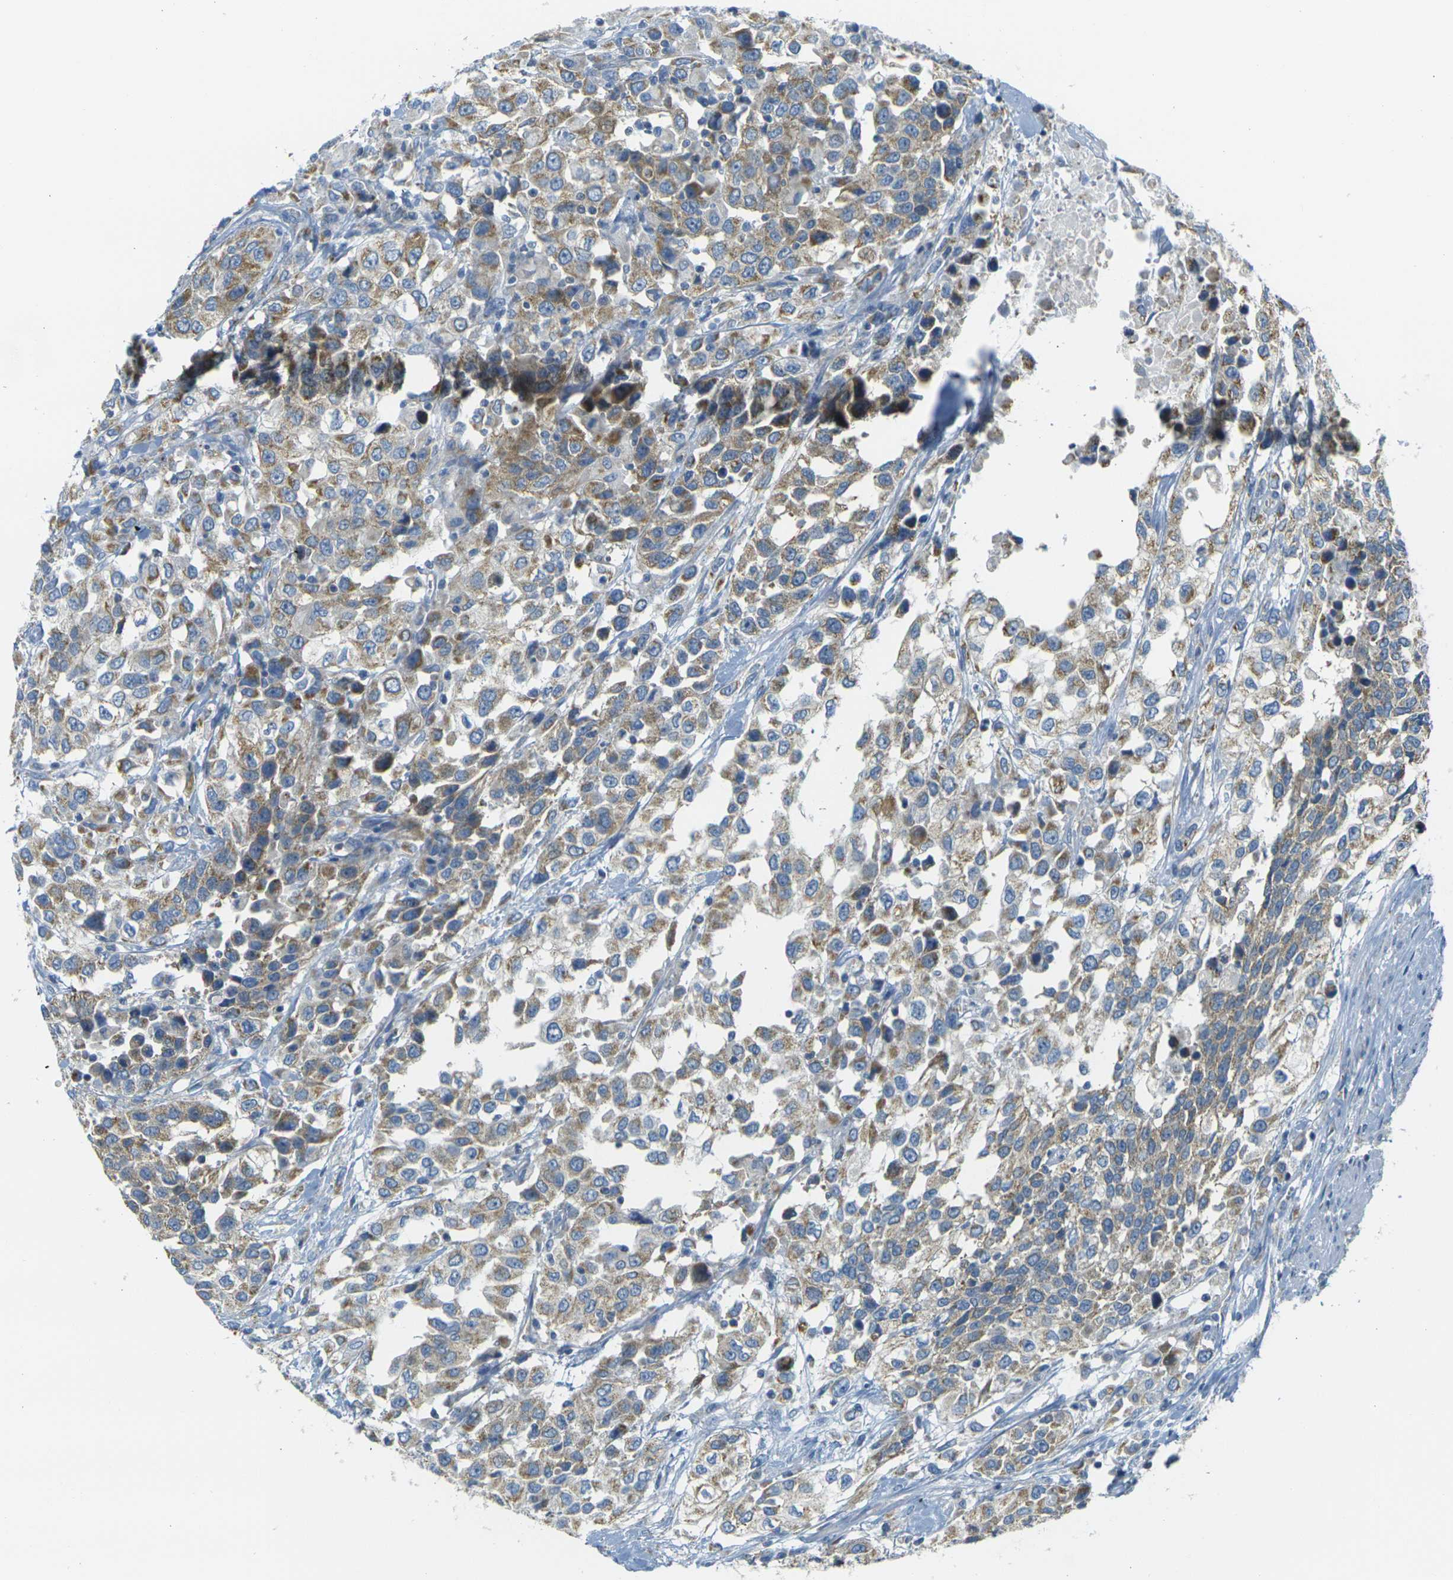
{"staining": {"intensity": "moderate", "quantity": ">75%", "location": "cytoplasmic/membranous"}, "tissue": "urothelial cancer", "cell_type": "Tumor cells", "image_type": "cancer", "snomed": [{"axis": "morphology", "description": "Urothelial carcinoma, High grade"}, {"axis": "topography", "description": "Urinary bladder"}], "caption": "The photomicrograph exhibits staining of urothelial cancer, revealing moderate cytoplasmic/membranous protein staining (brown color) within tumor cells. Nuclei are stained in blue.", "gene": "PARD6B", "patient": {"sex": "female", "age": 80}}